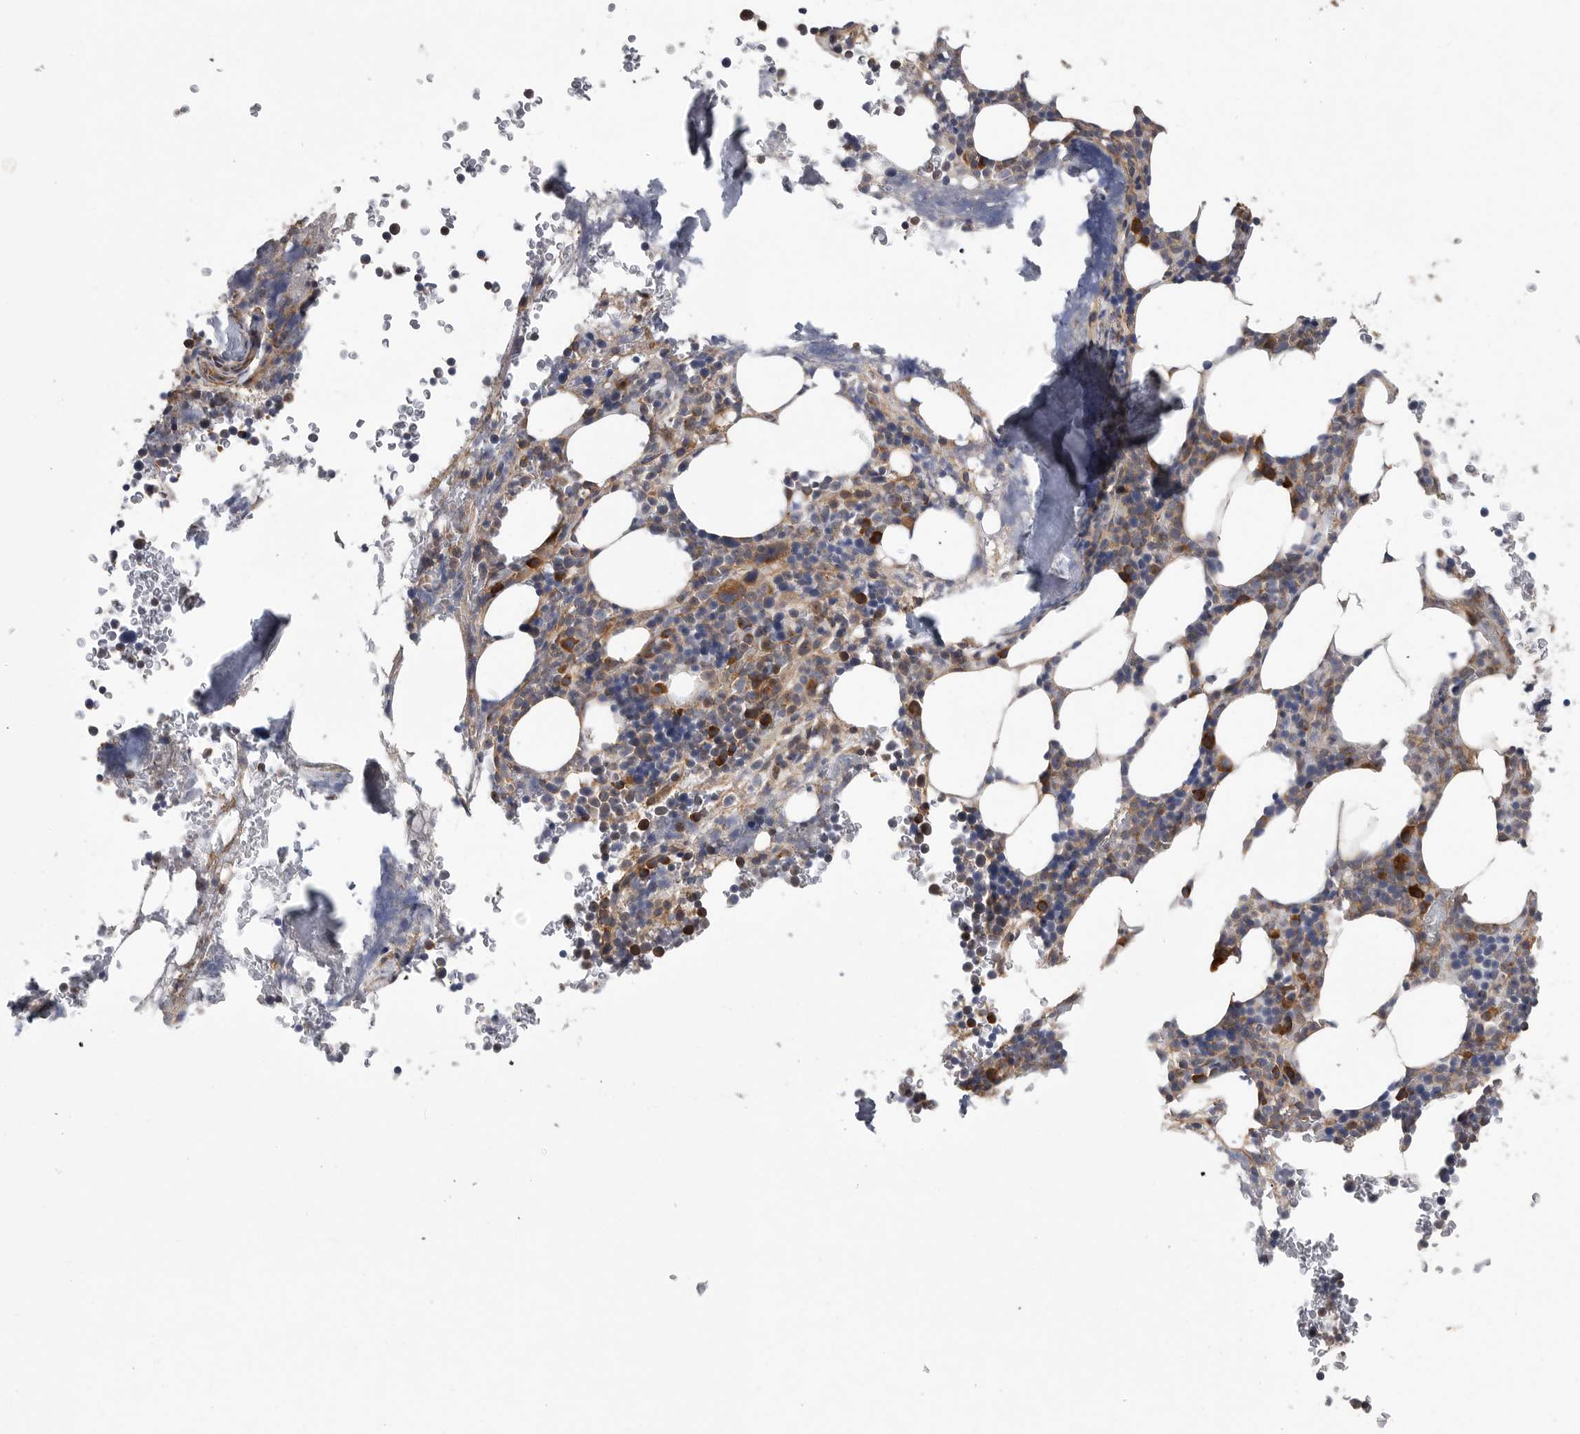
{"staining": {"intensity": "moderate", "quantity": "25%-75%", "location": "cytoplasmic/membranous"}, "tissue": "bone marrow", "cell_type": "Hematopoietic cells", "image_type": "normal", "snomed": [{"axis": "morphology", "description": "Normal tissue, NOS"}, {"axis": "topography", "description": "Bone marrow"}], "caption": "Immunohistochemical staining of normal bone marrow shows moderate cytoplasmic/membranous protein expression in approximately 25%-75% of hematopoietic cells.", "gene": "OXR1", "patient": {"sex": "male", "age": 58}}